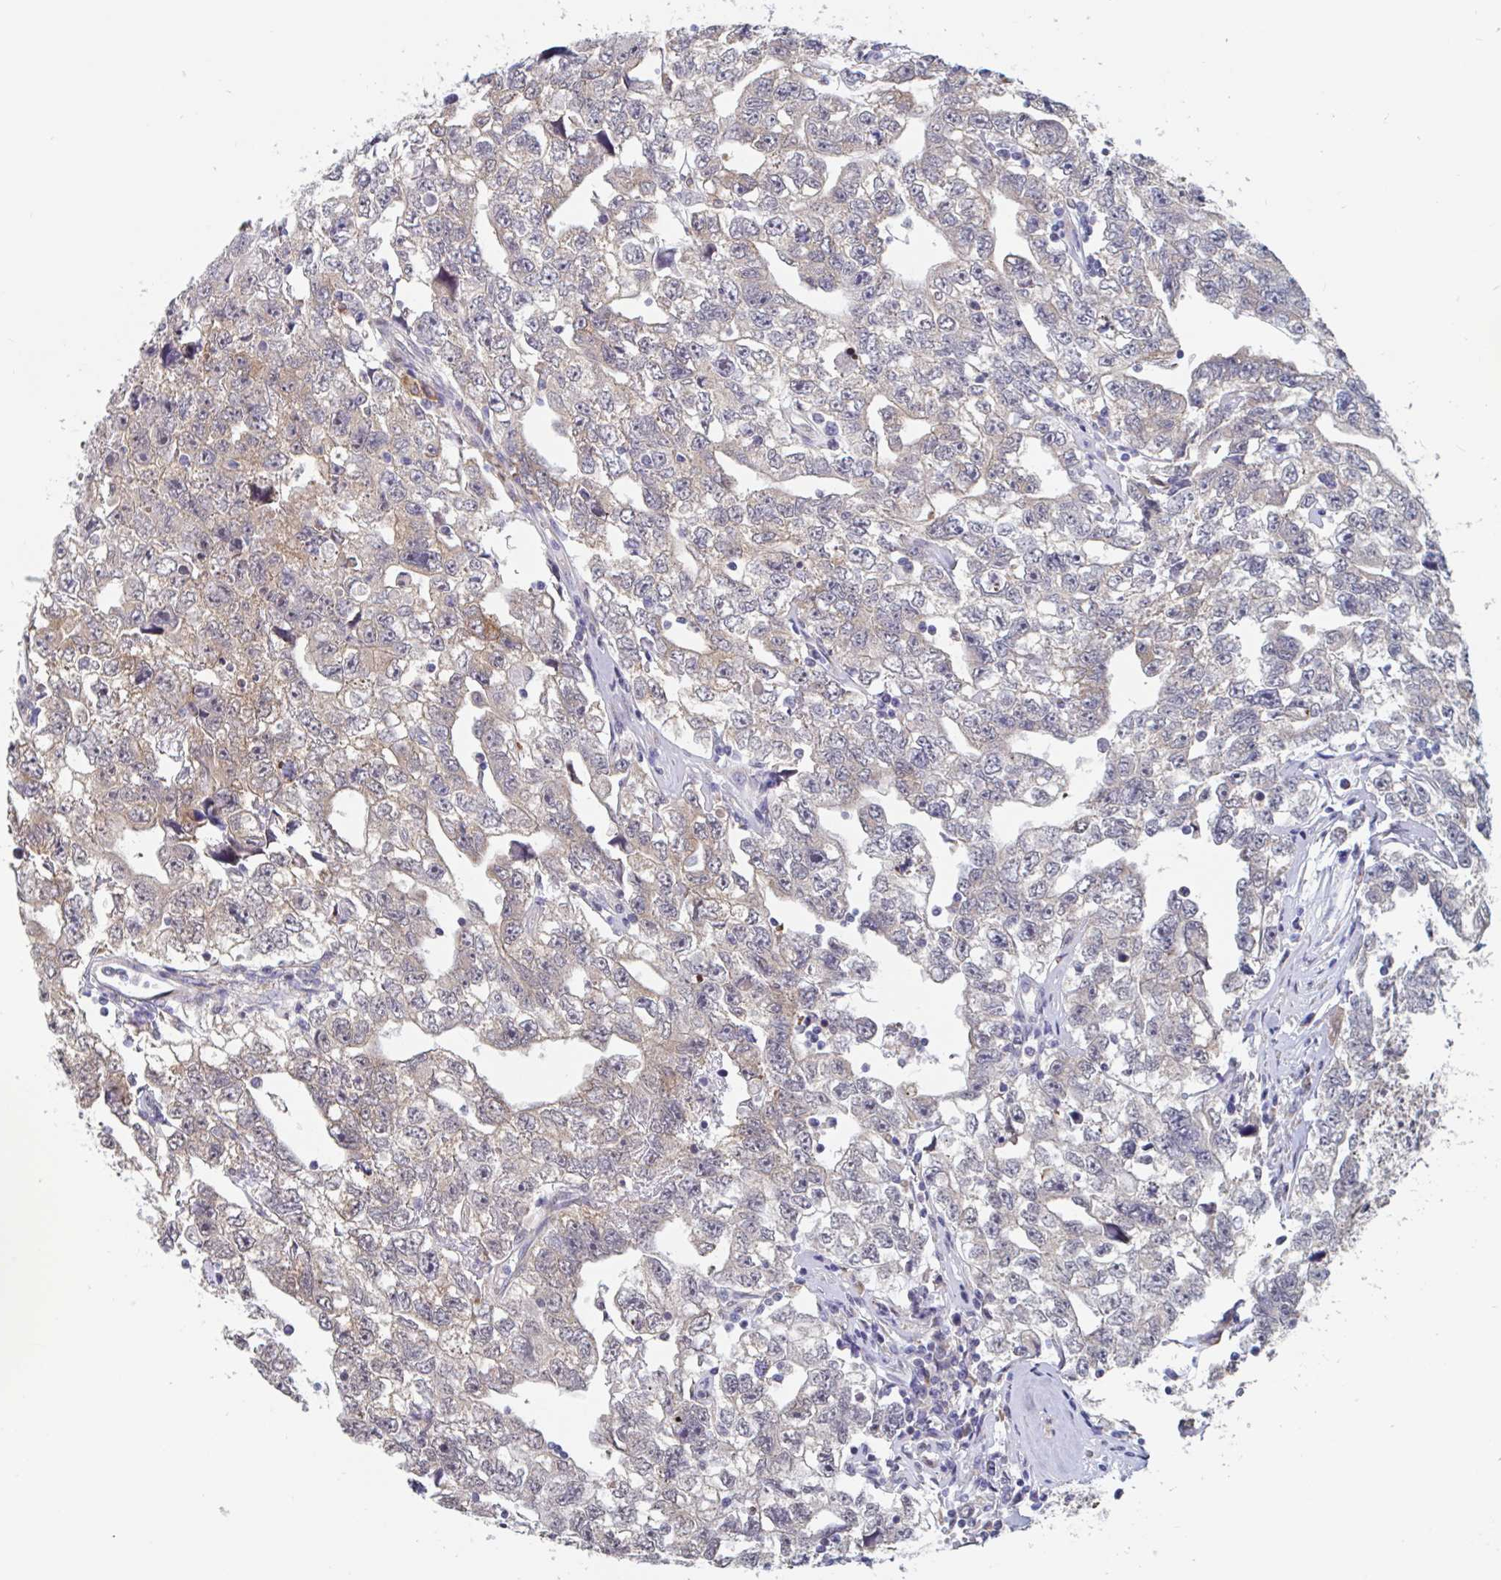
{"staining": {"intensity": "moderate", "quantity": "25%-75%", "location": "cytoplasmic/membranous"}, "tissue": "testis cancer", "cell_type": "Tumor cells", "image_type": "cancer", "snomed": [{"axis": "morphology", "description": "Carcinoma, Embryonal, NOS"}, {"axis": "topography", "description": "Testis"}], "caption": "Immunohistochemical staining of human testis embryonal carcinoma exhibits medium levels of moderate cytoplasmic/membranous protein positivity in about 25%-75% of tumor cells.", "gene": "SNX8", "patient": {"sex": "male", "age": 22}}